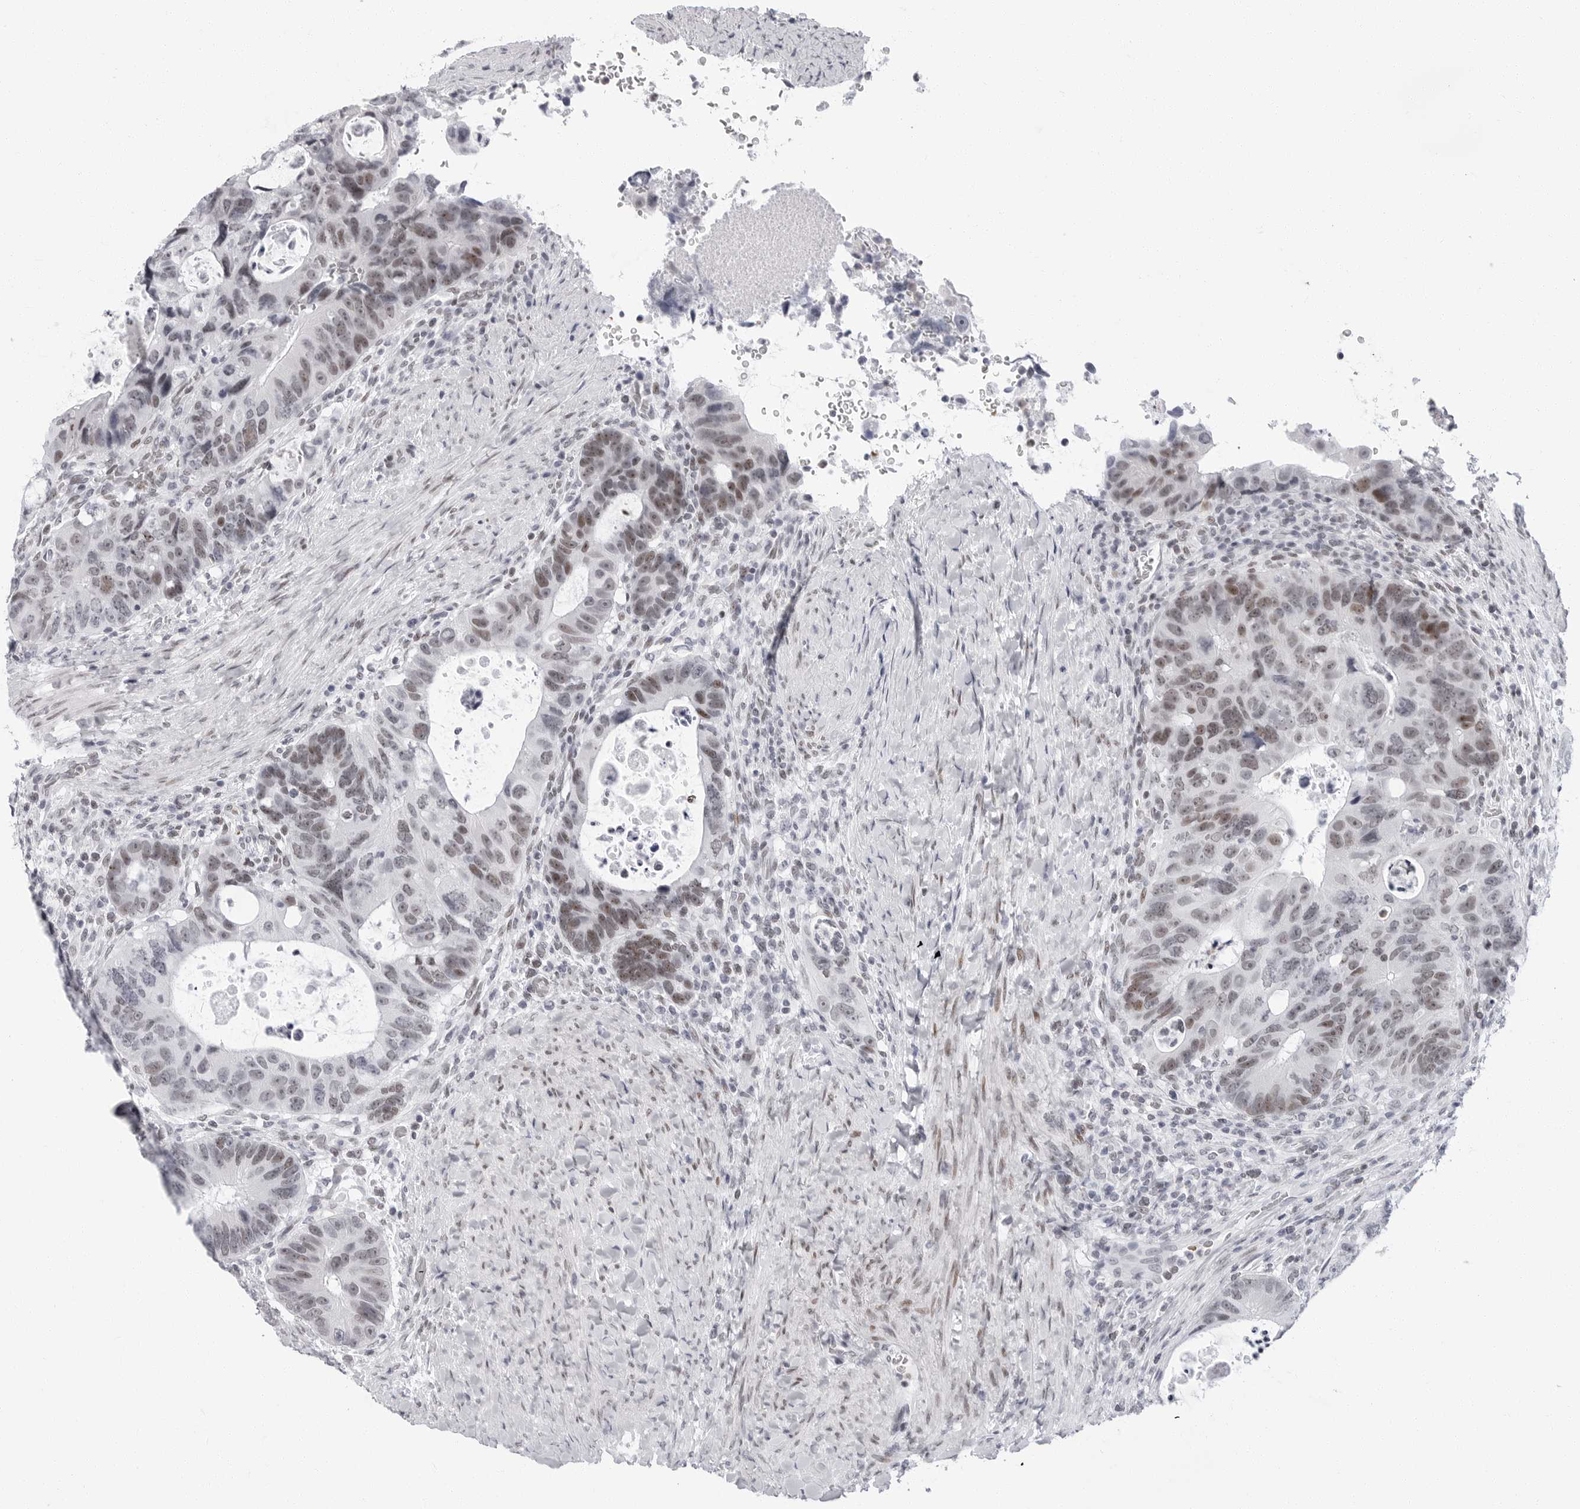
{"staining": {"intensity": "moderate", "quantity": "25%-75%", "location": "nuclear"}, "tissue": "colorectal cancer", "cell_type": "Tumor cells", "image_type": "cancer", "snomed": [{"axis": "morphology", "description": "Adenocarcinoma, NOS"}, {"axis": "topography", "description": "Rectum"}], "caption": "Protein staining of colorectal cancer (adenocarcinoma) tissue exhibits moderate nuclear expression in about 25%-75% of tumor cells.", "gene": "VEZF1", "patient": {"sex": "male", "age": 59}}